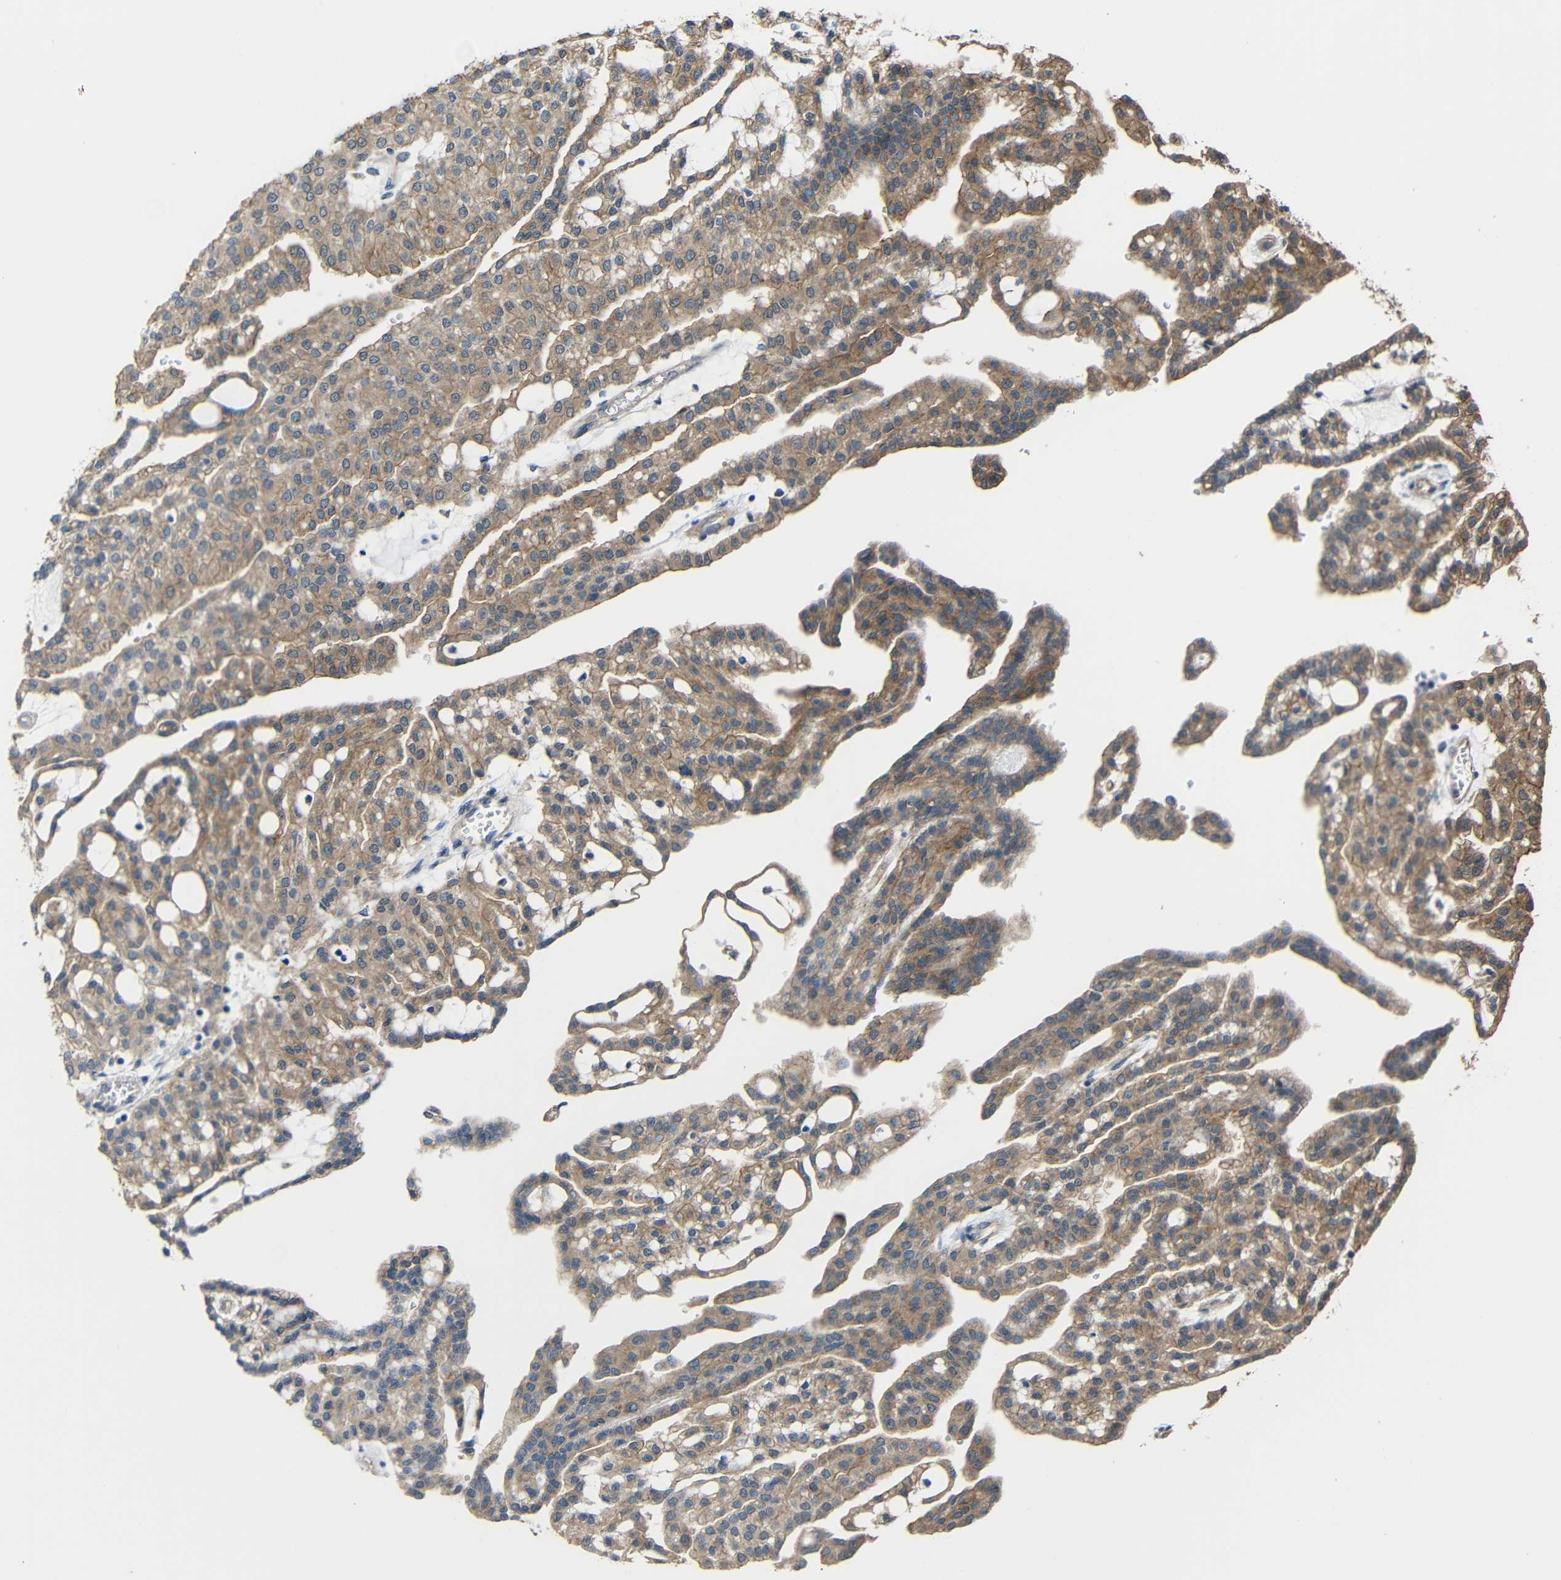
{"staining": {"intensity": "moderate", "quantity": ">75%", "location": "cytoplasmic/membranous"}, "tissue": "renal cancer", "cell_type": "Tumor cells", "image_type": "cancer", "snomed": [{"axis": "morphology", "description": "Adenocarcinoma, NOS"}, {"axis": "topography", "description": "Kidney"}], "caption": "Protein staining by immunohistochemistry demonstrates moderate cytoplasmic/membranous expression in about >75% of tumor cells in renal cancer. (DAB (3,3'-diaminobenzidine) = brown stain, brightfield microscopy at high magnification).", "gene": "CHST9", "patient": {"sex": "male", "age": 63}}